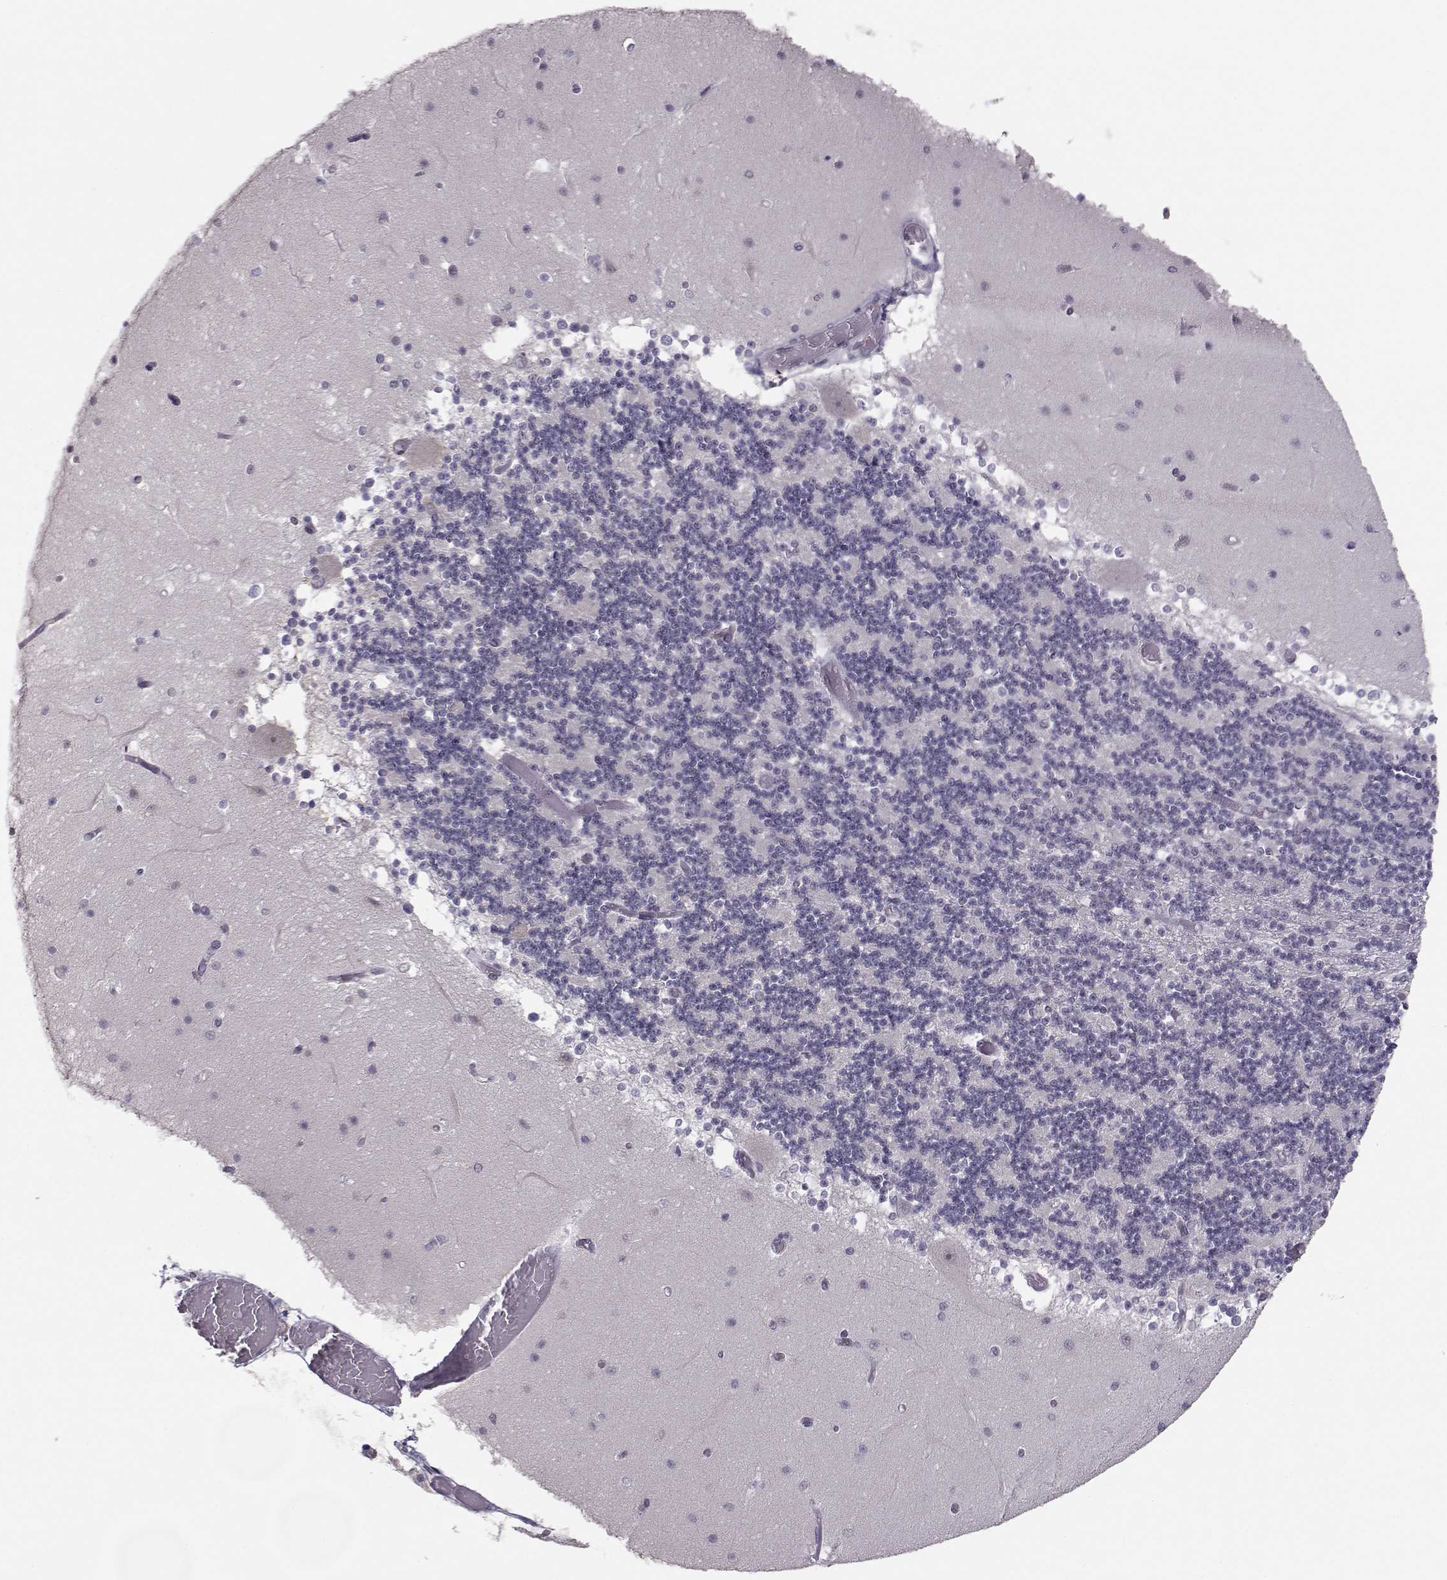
{"staining": {"intensity": "negative", "quantity": "none", "location": "none"}, "tissue": "cerebellum", "cell_type": "Cells in granular layer", "image_type": "normal", "snomed": [{"axis": "morphology", "description": "Normal tissue, NOS"}, {"axis": "topography", "description": "Cerebellum"}], "caption": "Cells in granular layer show no significant positivity in unremarkable cerebellum. Nuclei are stained in blue.", "gene": "KIF13B", "patient": {"sex": "female", "age": 28}}